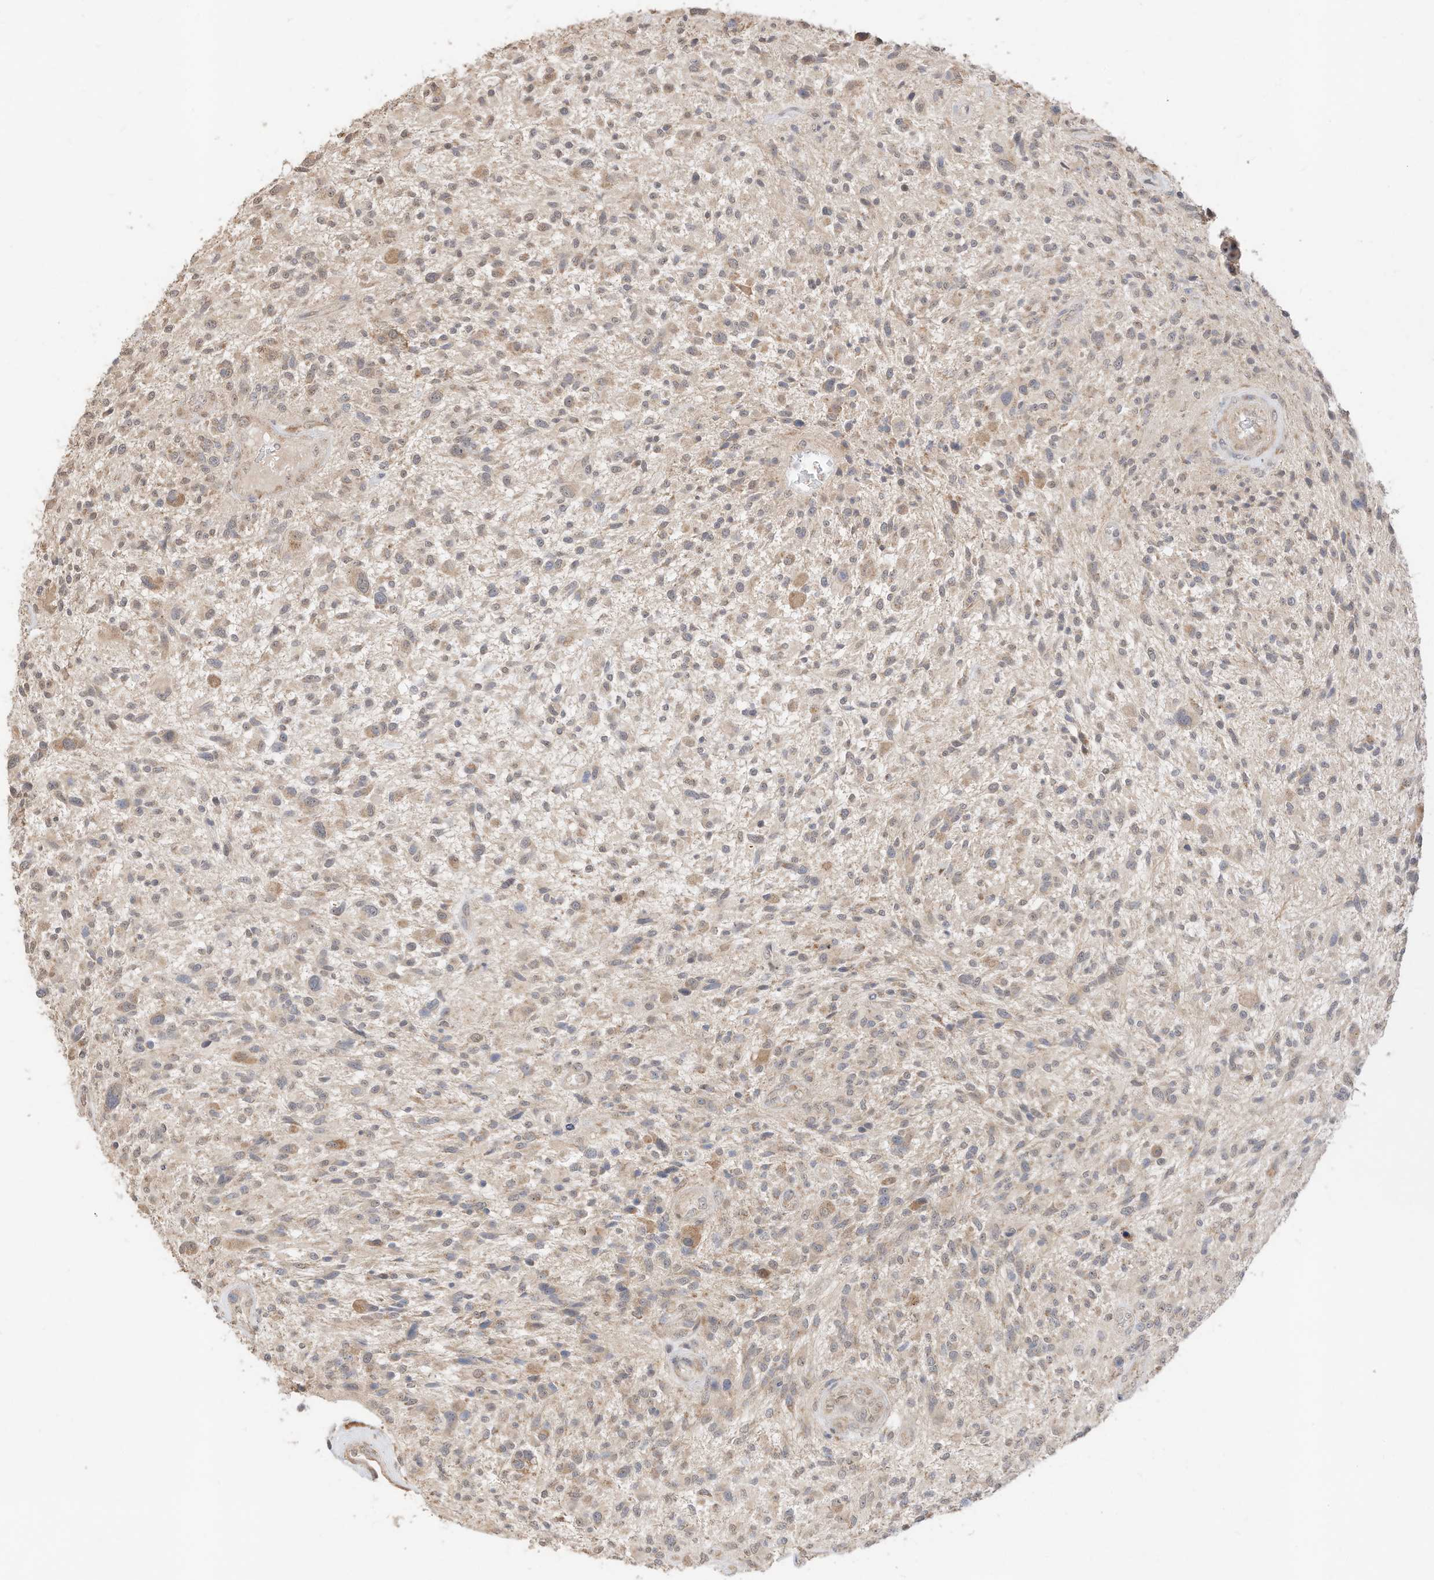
{"staining": {"intensity": "weak", "quantity": "<25%", "location": "cytoplasmic/membranous"}, "tissue": "glioma", "cell_type": "Tumor cells", "image_type": "cancer", "snomed": [{"axis": "morphology", "description": "Glioma, malignant, High grade"}, {"axis": "topography", "description": "Brain"}], "caption": "Immunohistochemical staining of glioma reveals no significant positivity in tumor cells.", "gene": "CAGE1", "patient": {"sex": "male", "age": 47}}